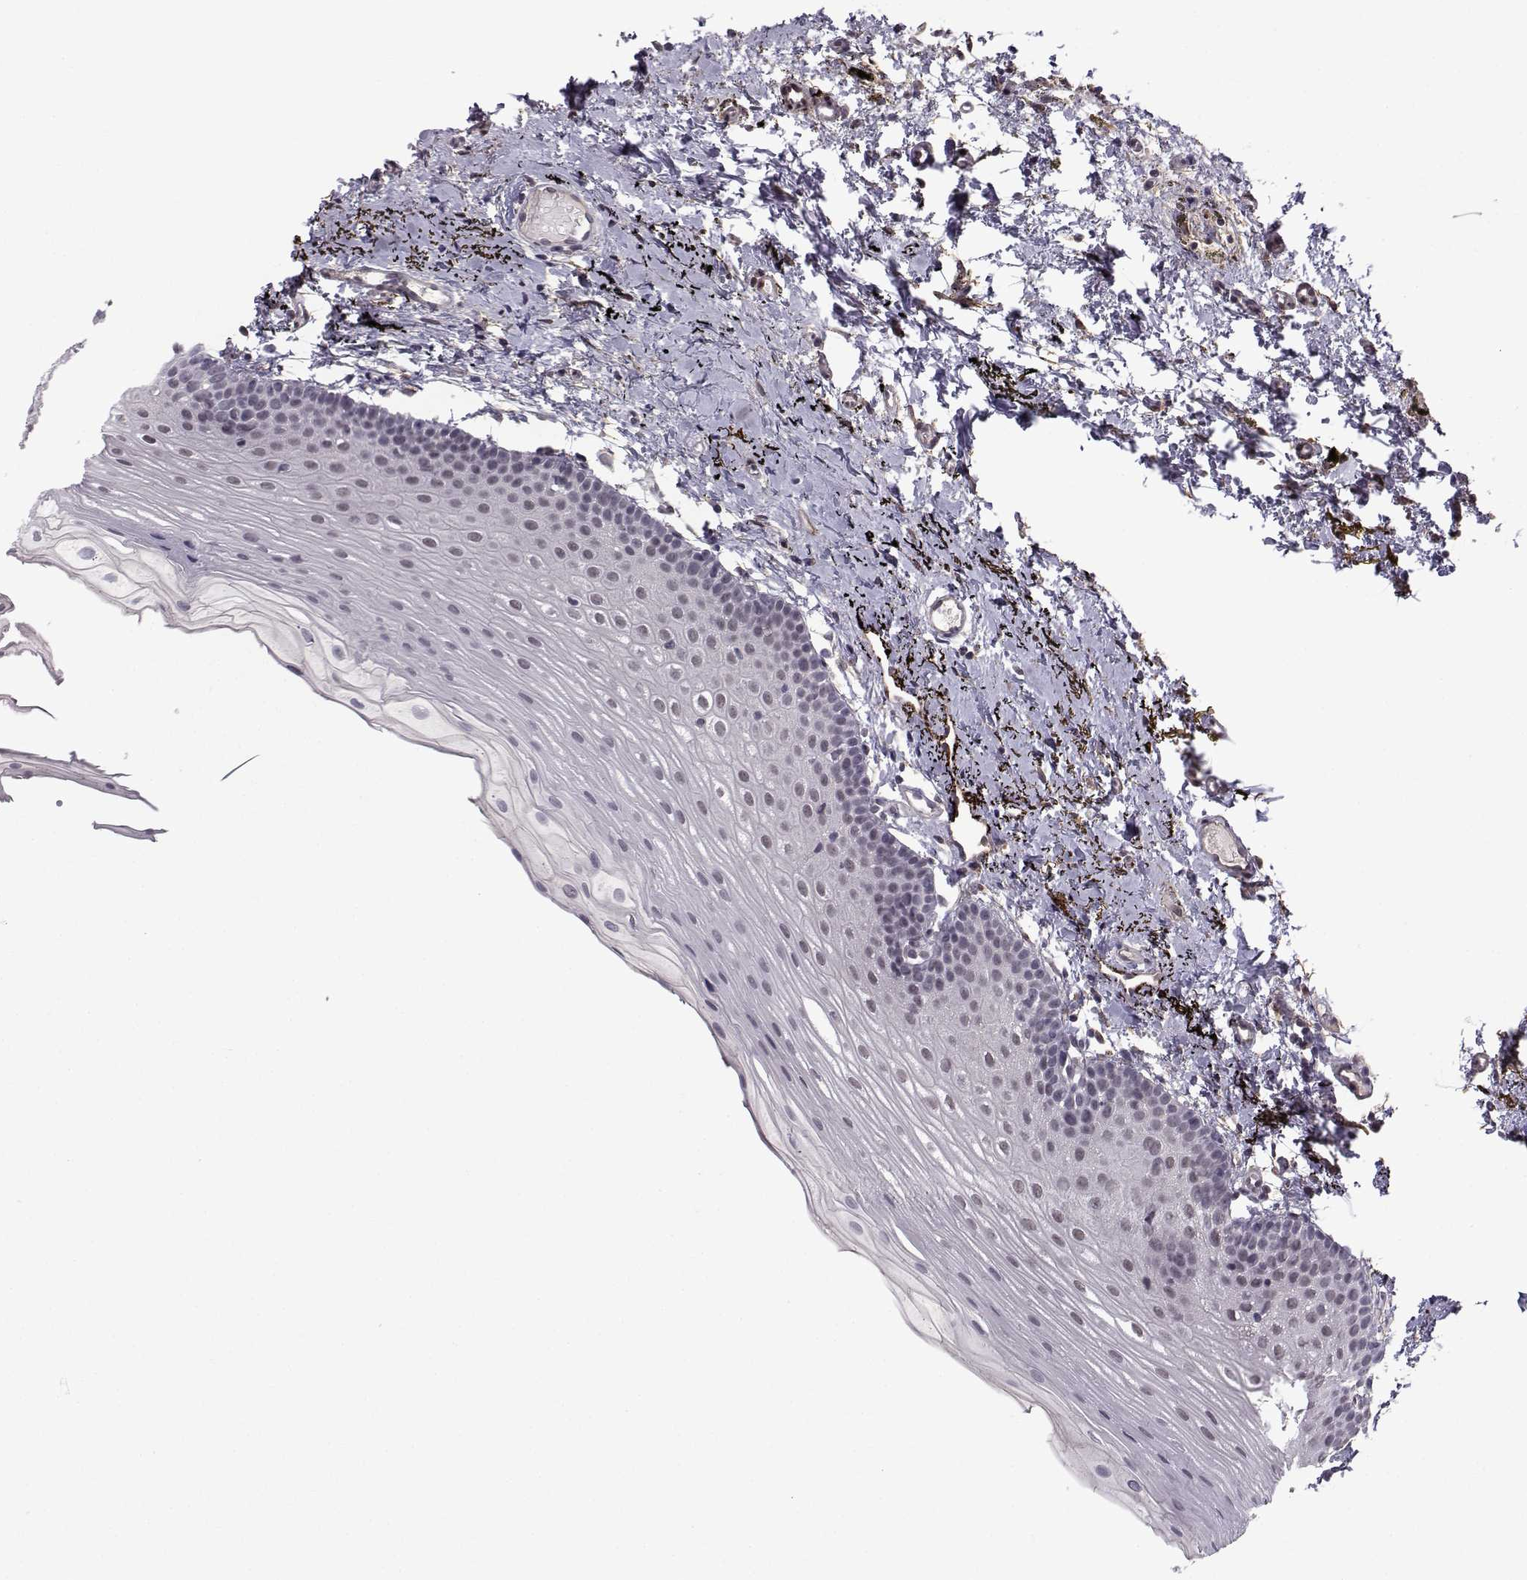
{"staining": {"intensity": "weak", "quantity": "<25%", "location": "nuclear"}, "tissue": "oral mucosa", "cell_type": "Squamous epithelial cells", "image_type": "normal", "snomed": [{"axis": "morphology", "description": "Normal tissue, NOS"}, {"axis": "topography", "description": "Oral tissue"}], "caption": "This is an IHC image of normal oral mucosa. There is no positivity in squamous epithelial cells.", "gene": "RBM24", "patient": {"sex": "female", "age": 57}}